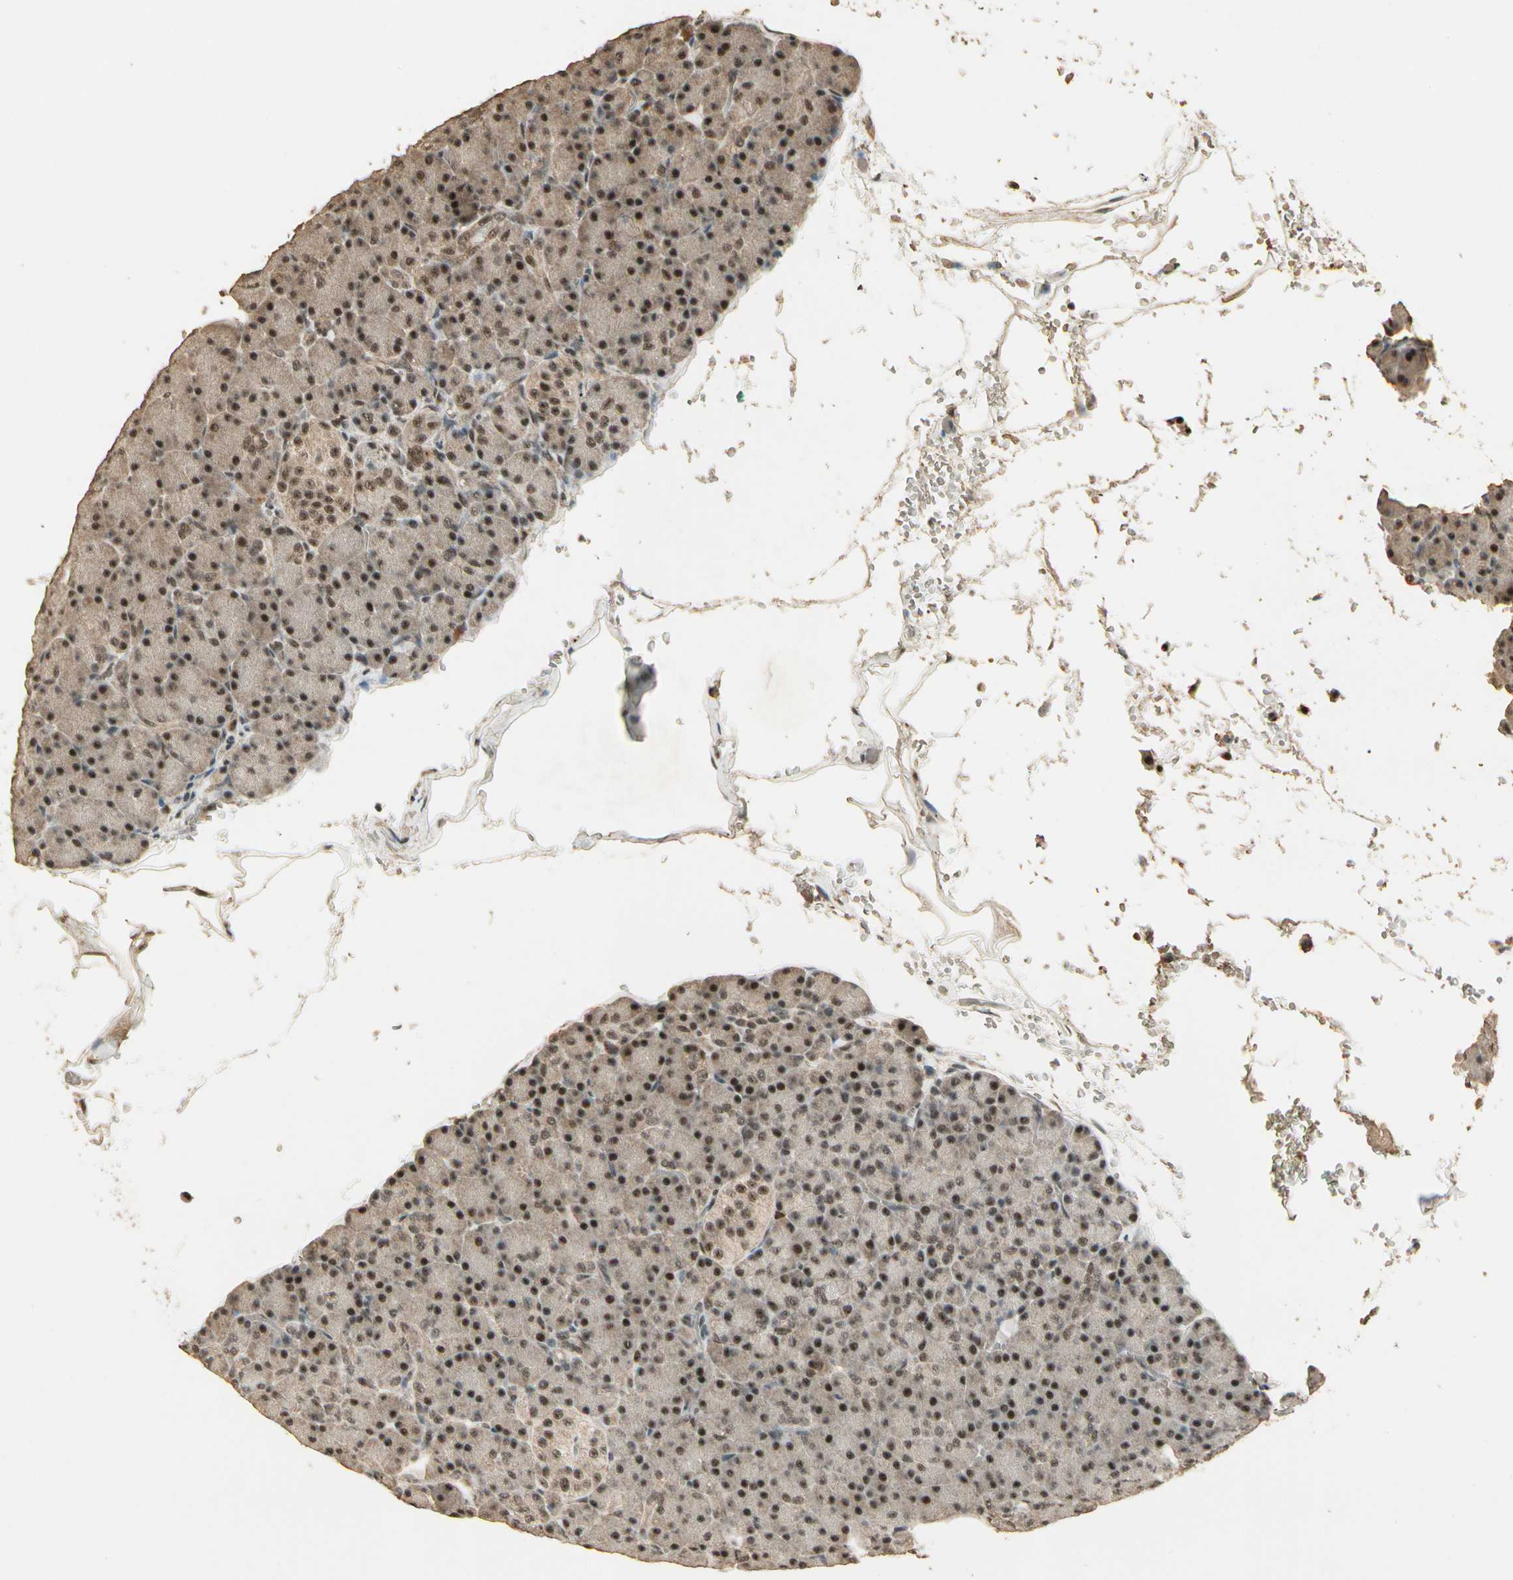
{"staining": {"intensity": "strong", "quantity": ">75%", "location": "nuclear"}, "tissue": "pancreas", "cell_type": "Exocrine glandular cells", "image_type": "normal", "snomed": [{"axis": "morphology", "description": "Normal tissue, NOS"}, {"axis": "topography", "description": "Pancreas"}], "caption": "Benign pancreas displays strong nuclear expression in about >75% of exocrine glandular cells, visualized by immunohistochemistry. The staining was performed using DAB (3,3'-diaminobenzidine) to visualize the protein expression in brown, while the nuclei were stained in blue with hematoxylin (Magnification: 20x).", "gene": "RBM25", "patient": {"sex": "female", "age": 43}}